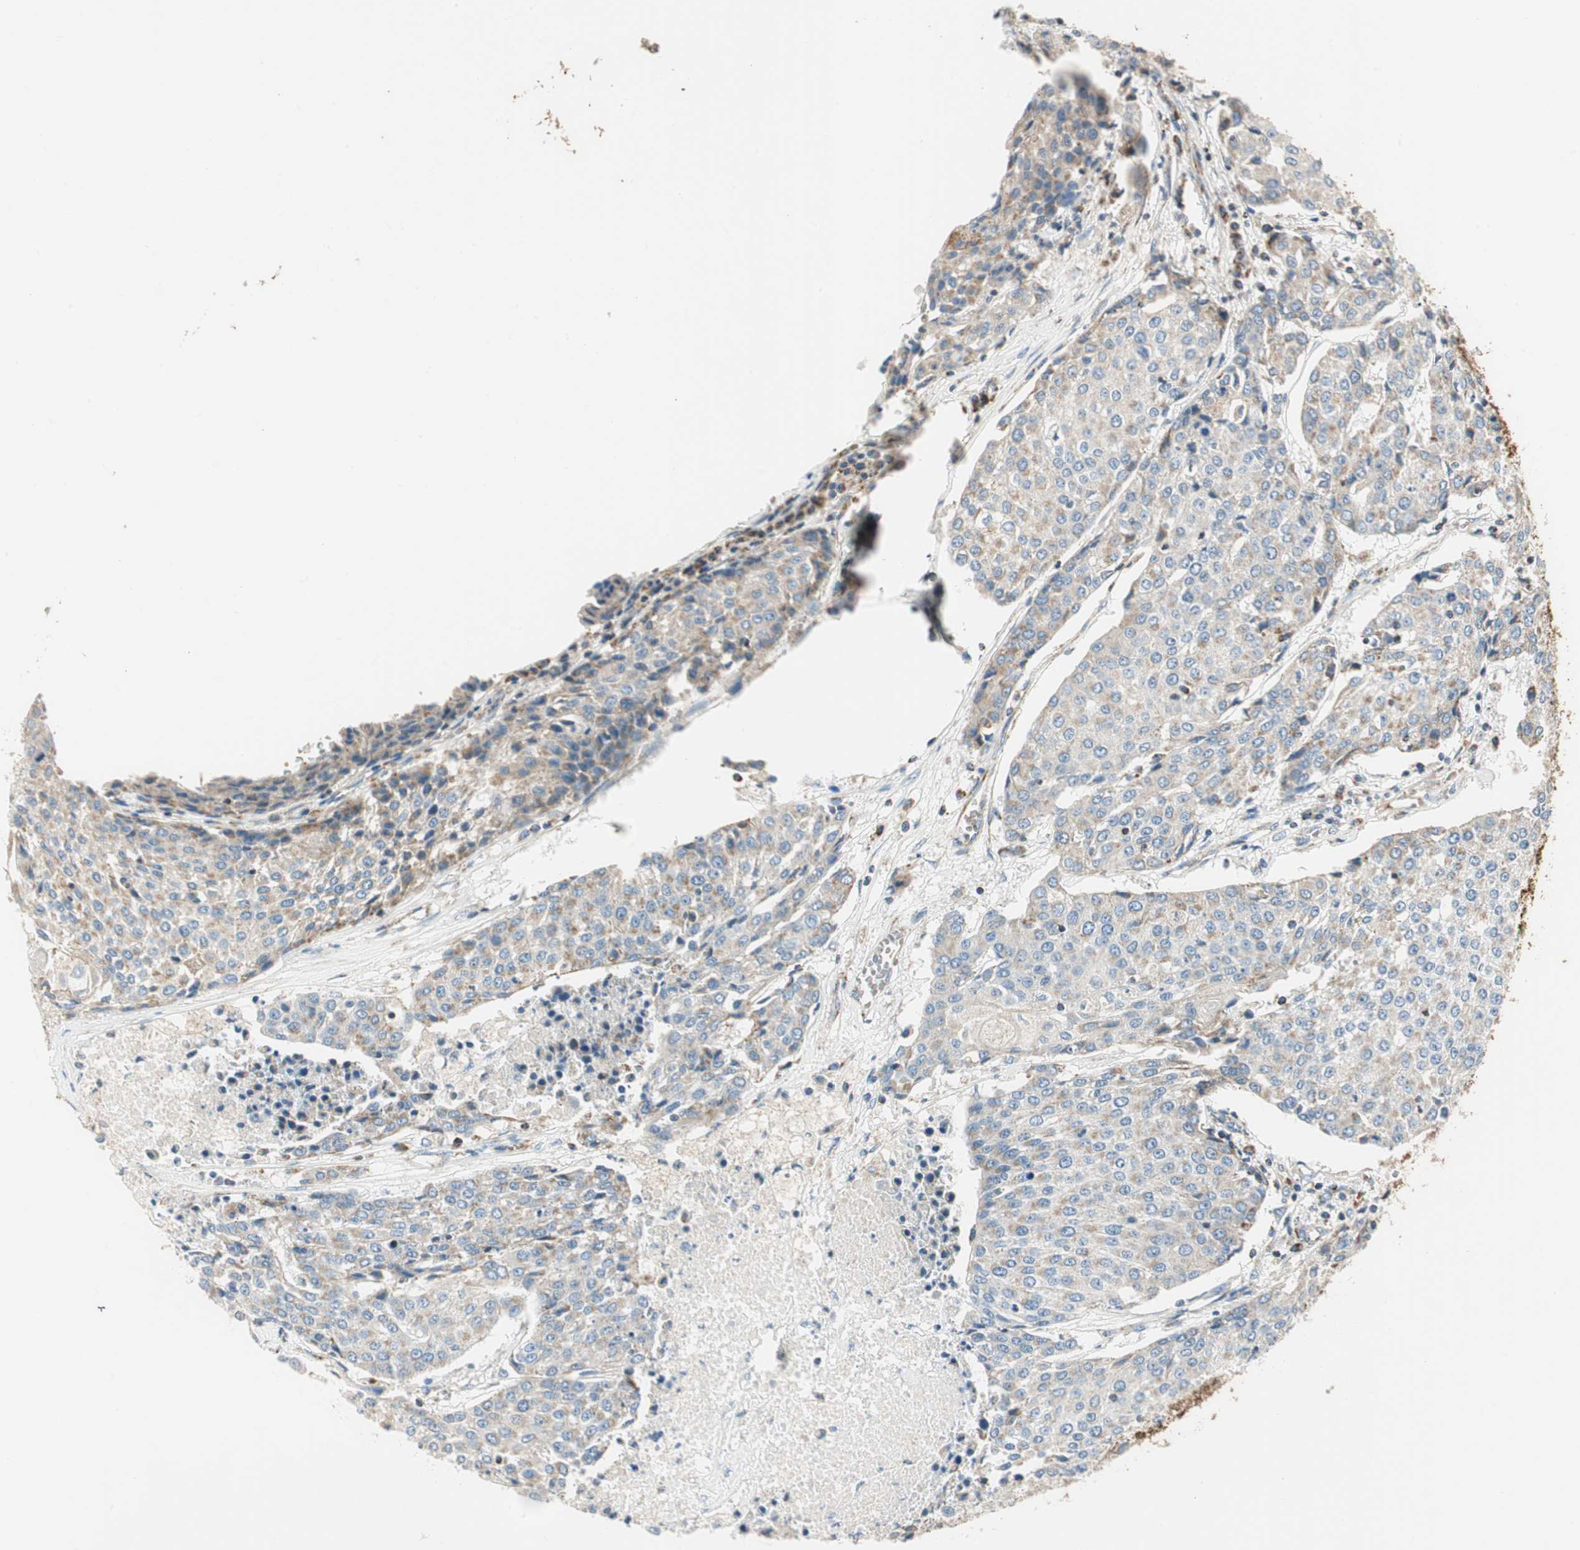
{"staining": {"intensity": "moderate", "quantity": ">75%", "location": "cytoplasmic/membranous"}, "tissue": "urothelial cancer", "cell_type": "Tumor cells", "image_type": "cancer", "snomed": [{"axis": "morphology", "description": "Urothelial carcinoma, High grade"}, {"axis": "topography", "description": "Urinary bladder"}], "caption": "The photomicrograph reveals a brown stain indicating the presence of a protein in the cytoplasmic/membranous of tumor cells in urothelial cancer.", "gene": "RORB", "patient": {"sex": "female", "age": 85}}